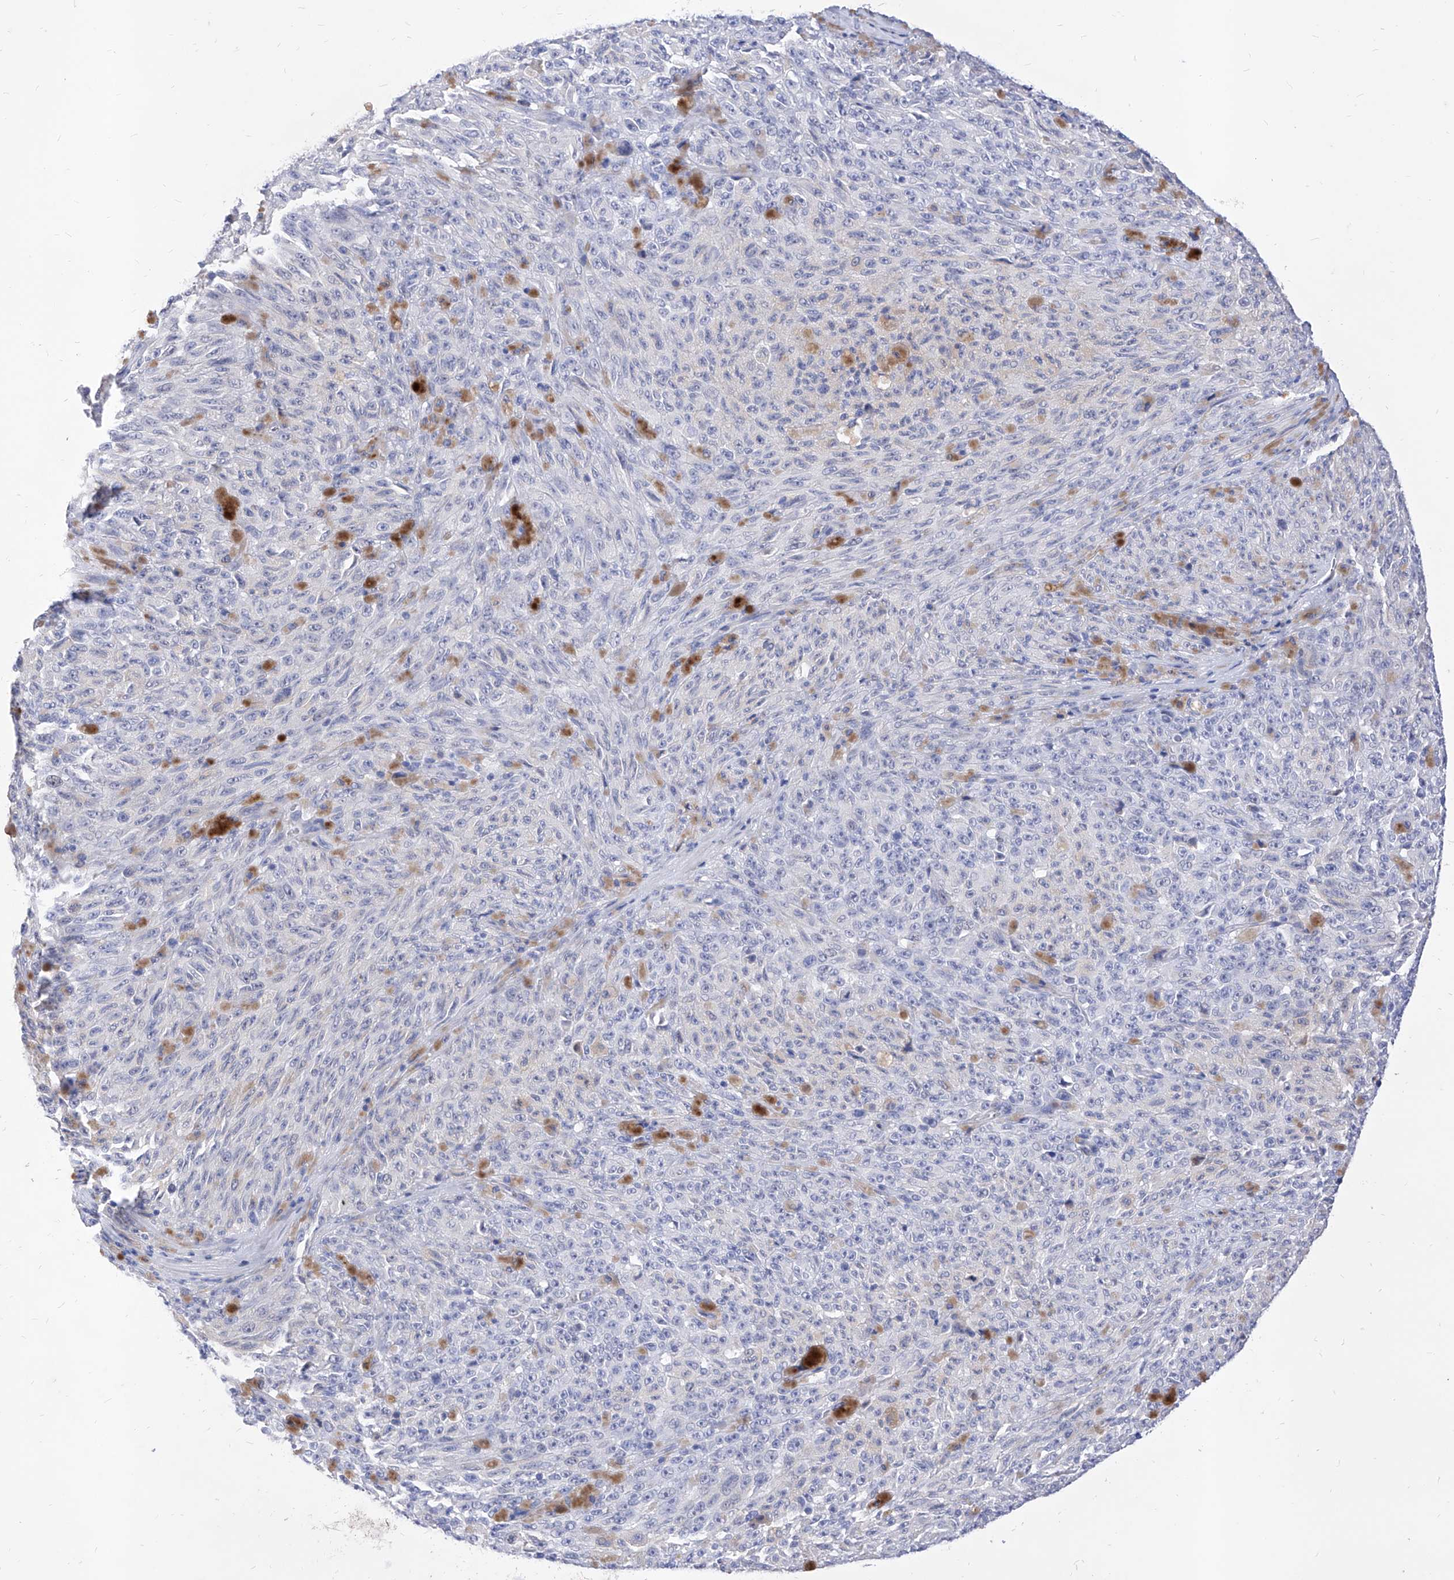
{"staining": {"intensity": "negative", "quantity": "none", "location": "none"}, "tissue": "melanoma", "cell_type": "Tumor cells", "image_type": "cancer", "snomed": [{"axis": "morphology", "description": "Malignant melanoma, NOS"}, {"axis": "topography", "description": "Skin"}], "caption": "Human malignant melanoma stained for a protein using immunohistochemistry (IHC) exhibits no staining in tumor cells.", "gene": "VAX1", "patient": {"sex": "female", "age": 82}}